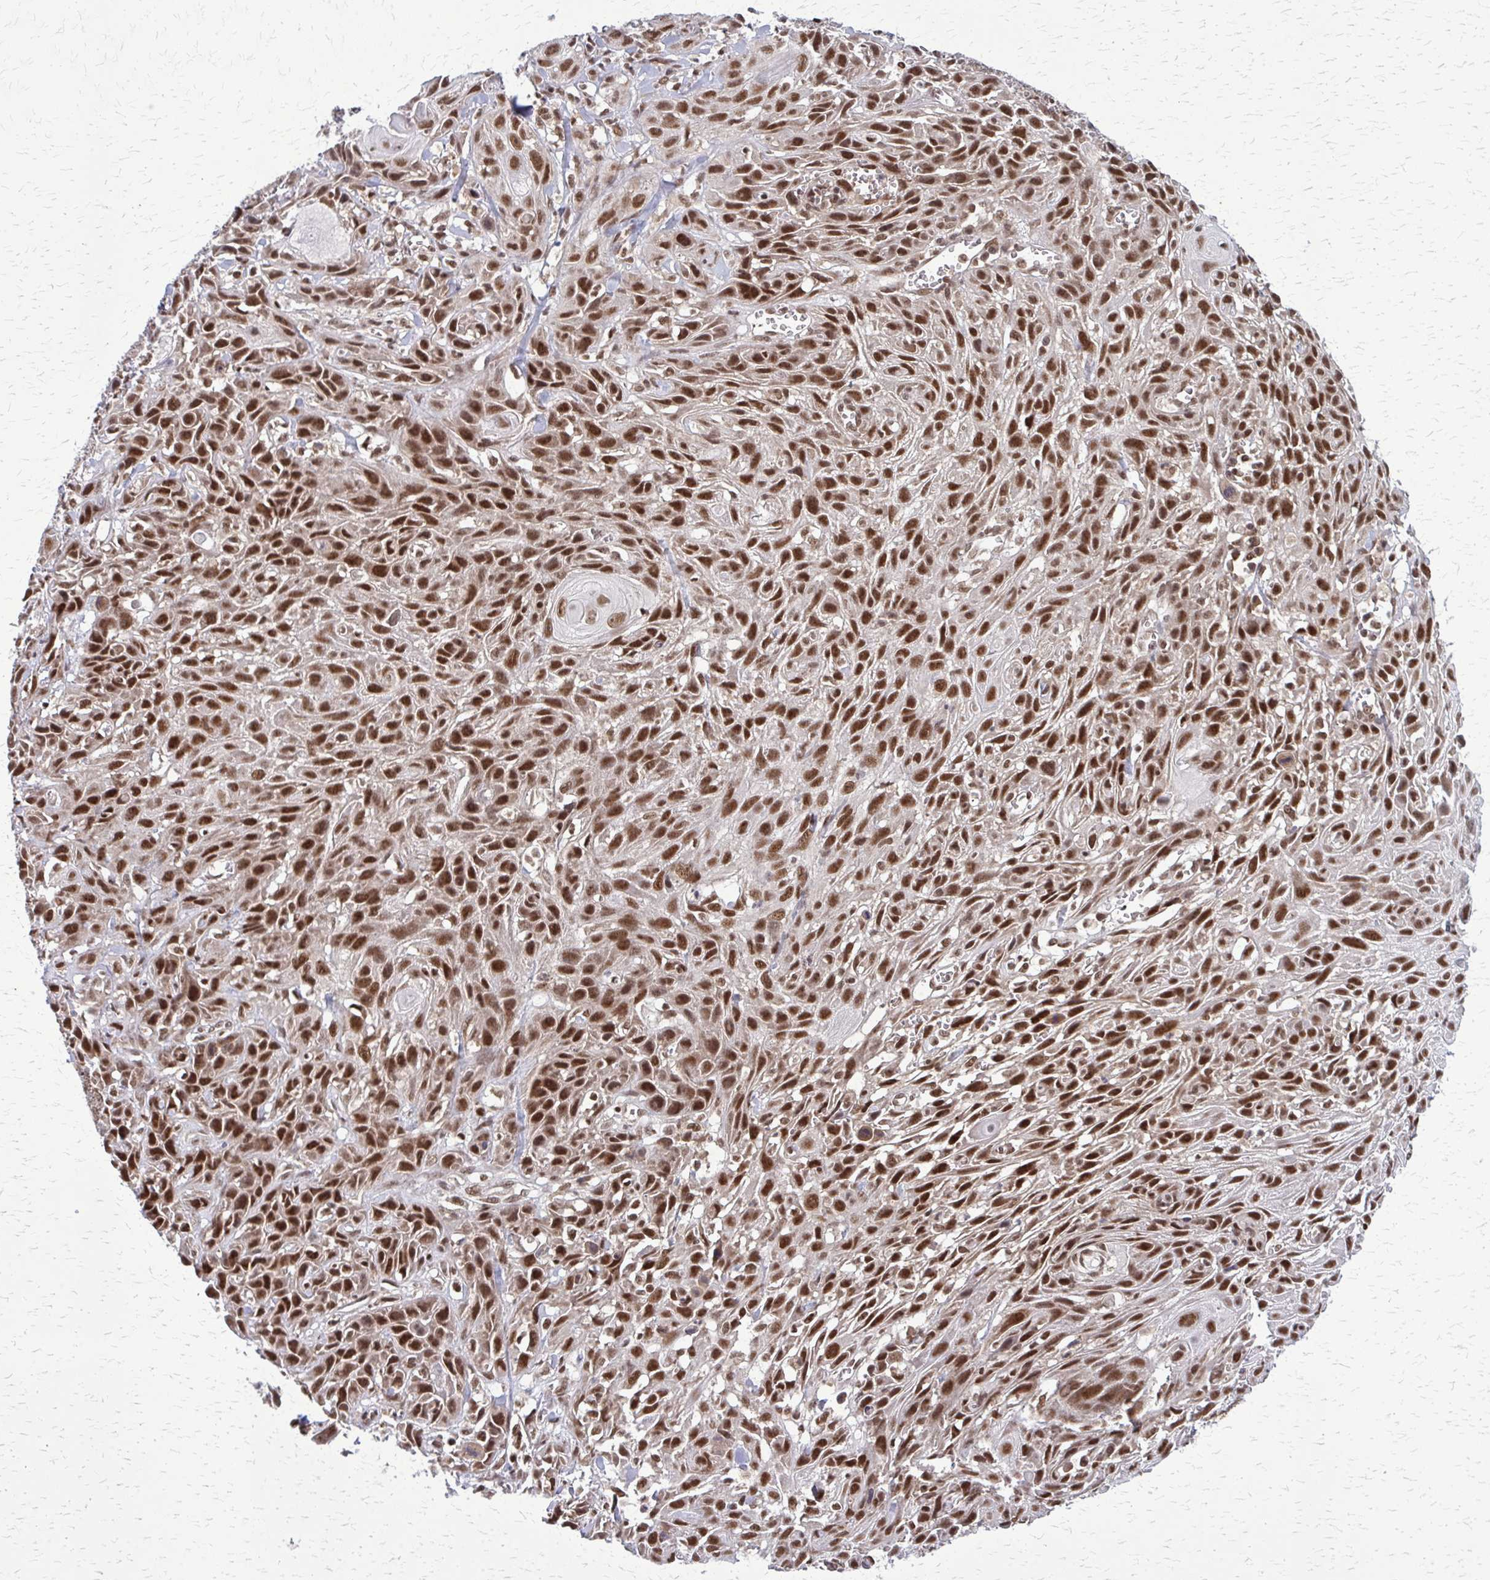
{"staining": {"intensity": "moderate", "quantity": ">75%", "location": "nuclear"}, "tissue": "skin cancer", "cell_type": "Tumor cells", "image_type": "cancer", "snomed": [{"axis": "morphology", "description": "Squamous cell carcinoma, NOS"}, {"axis": "topography", "description": "Skin"}, {"axis": "topography", "description": "Vulva"}], "caption": "A photomicrograph of human skin squamous cell carcinoma stained for a protein reveals moderate nuclear brown staining in tumor cells.", "gene": "HDAC3", "patient": {"sex": "female", "age": 83}}